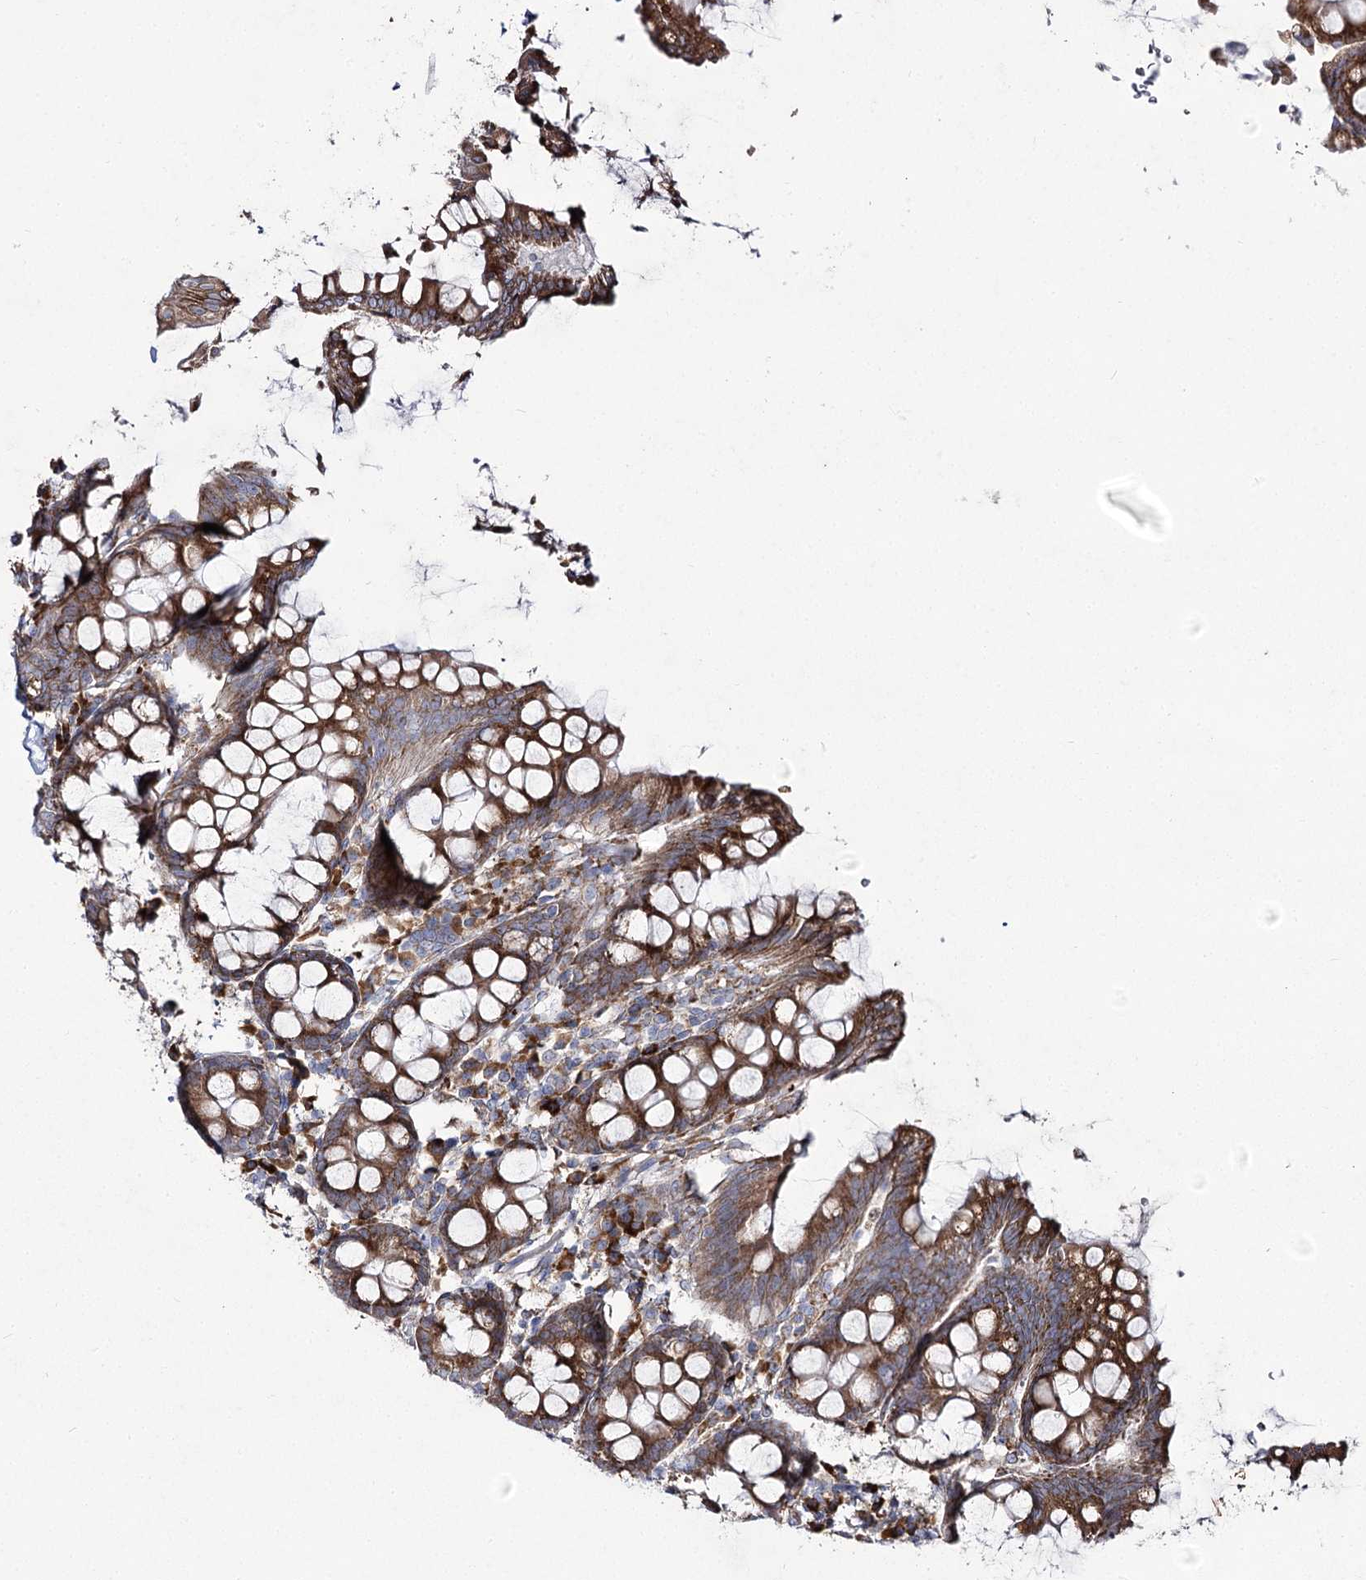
{"staining": {"intensity": "weak", "quantity": "25%-75%", "location": "cytoplasmic/membranous"}, "tissue": "colon", "cell_type": "Endothelial cells", "image_type": "normal", "snomed": [{"axis": "morphology", "description": "Normal tissue, NOS"}, {"axis": "topography", "description": "Colon"}], "caption": "DAB (3,3'-diaminobenzidine) immunohistochemical staining of normal colon displays weak cytoplasmic/membranous protein expression in approximately 25%-75% of endothelial cells. Using DAB (3,3'-diaminobenzidine) (brown) and hematoxylin (blue) stains, captured at high magnification using brightfield microscopy.", "gene": "NHLRC2", "patient": {"sex": "female", "age": 79}}